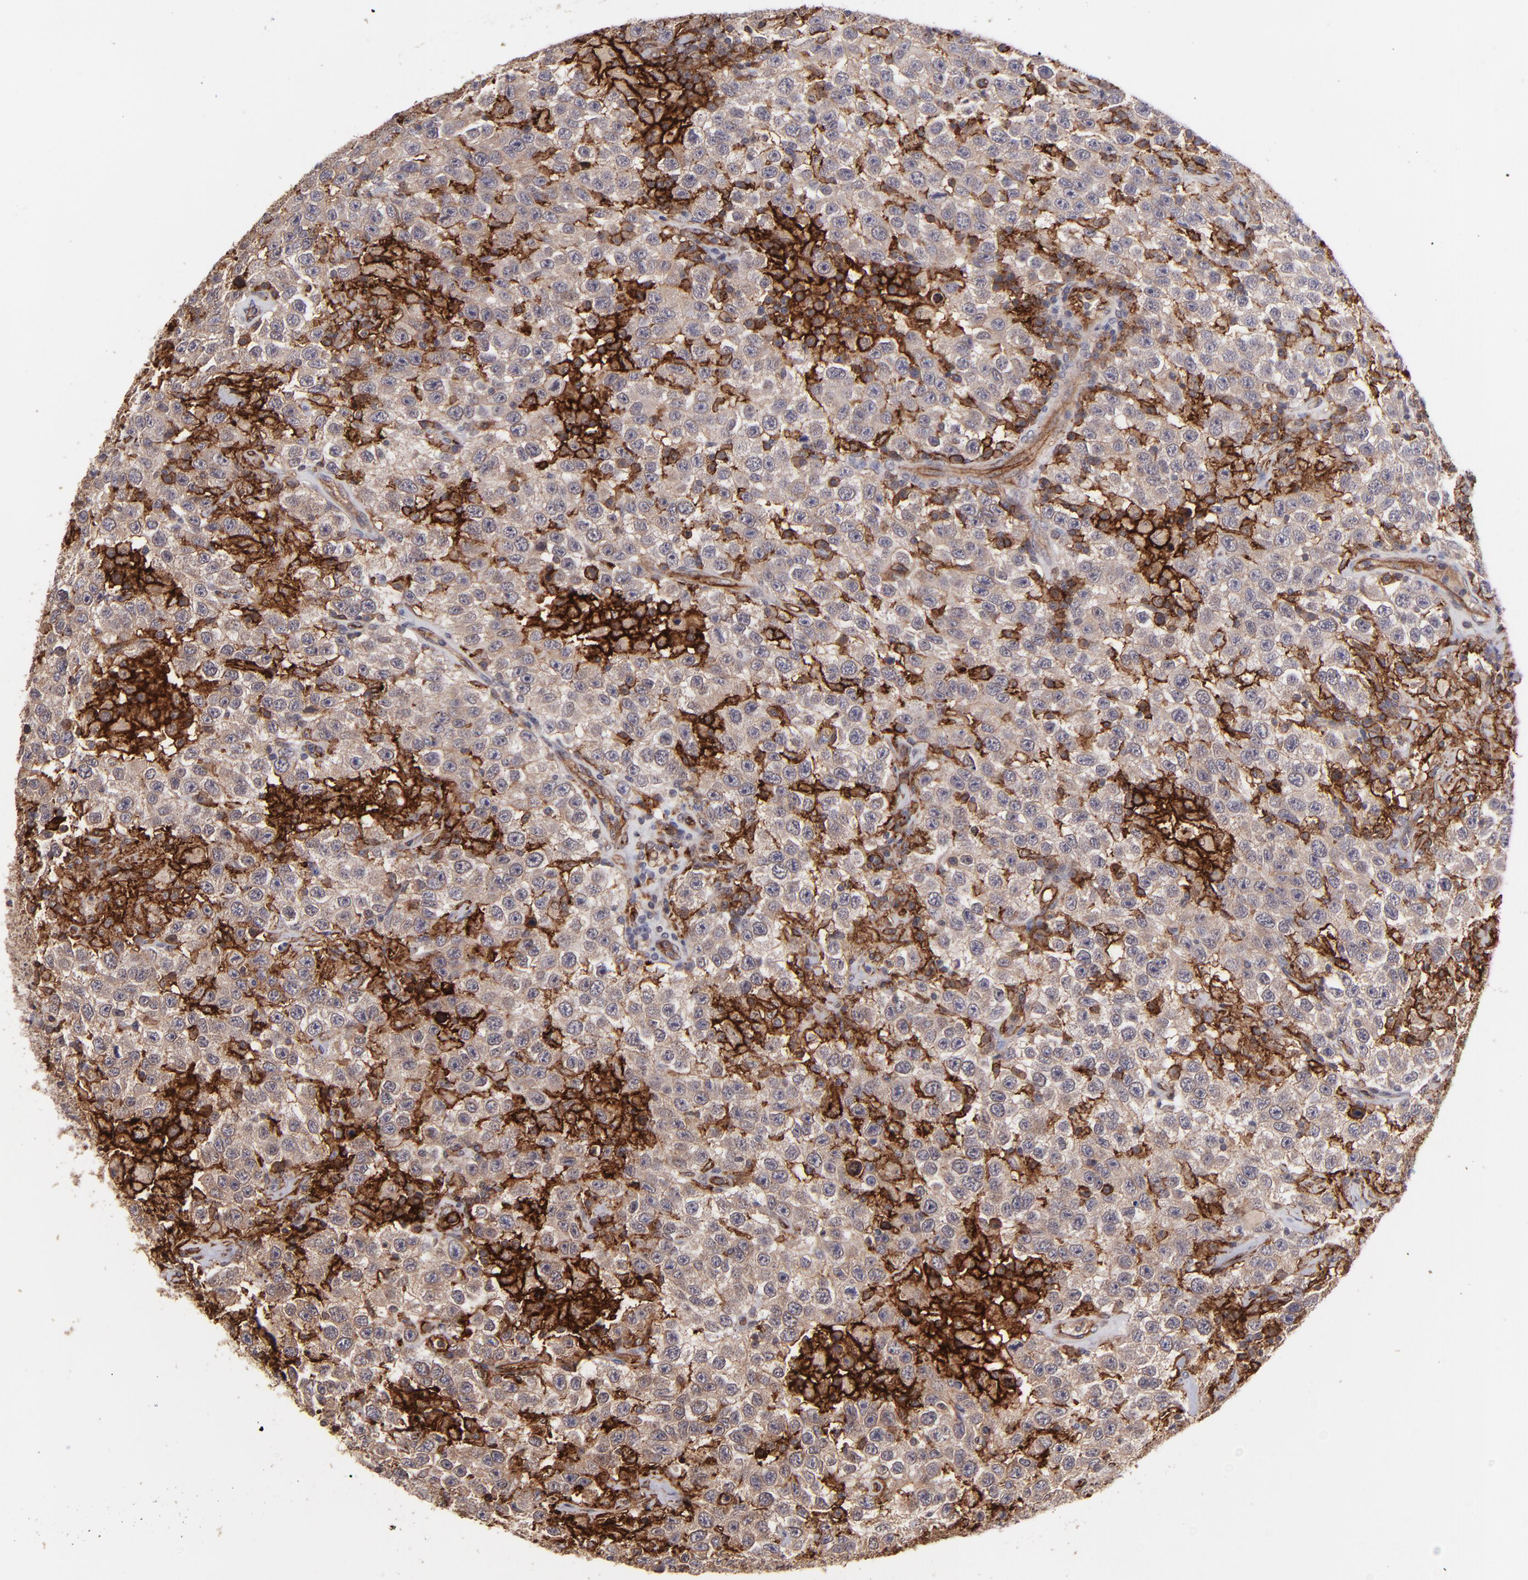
{"staining": {"intensity": "negative", "quantity": "none", "location": "none"}, "tissue": "testis cancer", "cell_type": "Tumor cells", "image_type": "cancer", "snomed": [{"axis": "morphology", "description": "Seminoma, NOS"}, {"axis": "topography", "description": "Testis"}], "caption": "Tumor cells show no significant protein staining in testis cancer (seminoma).", "gene": "ICAM1", "patient": {"sex": "male", "age": 41}}